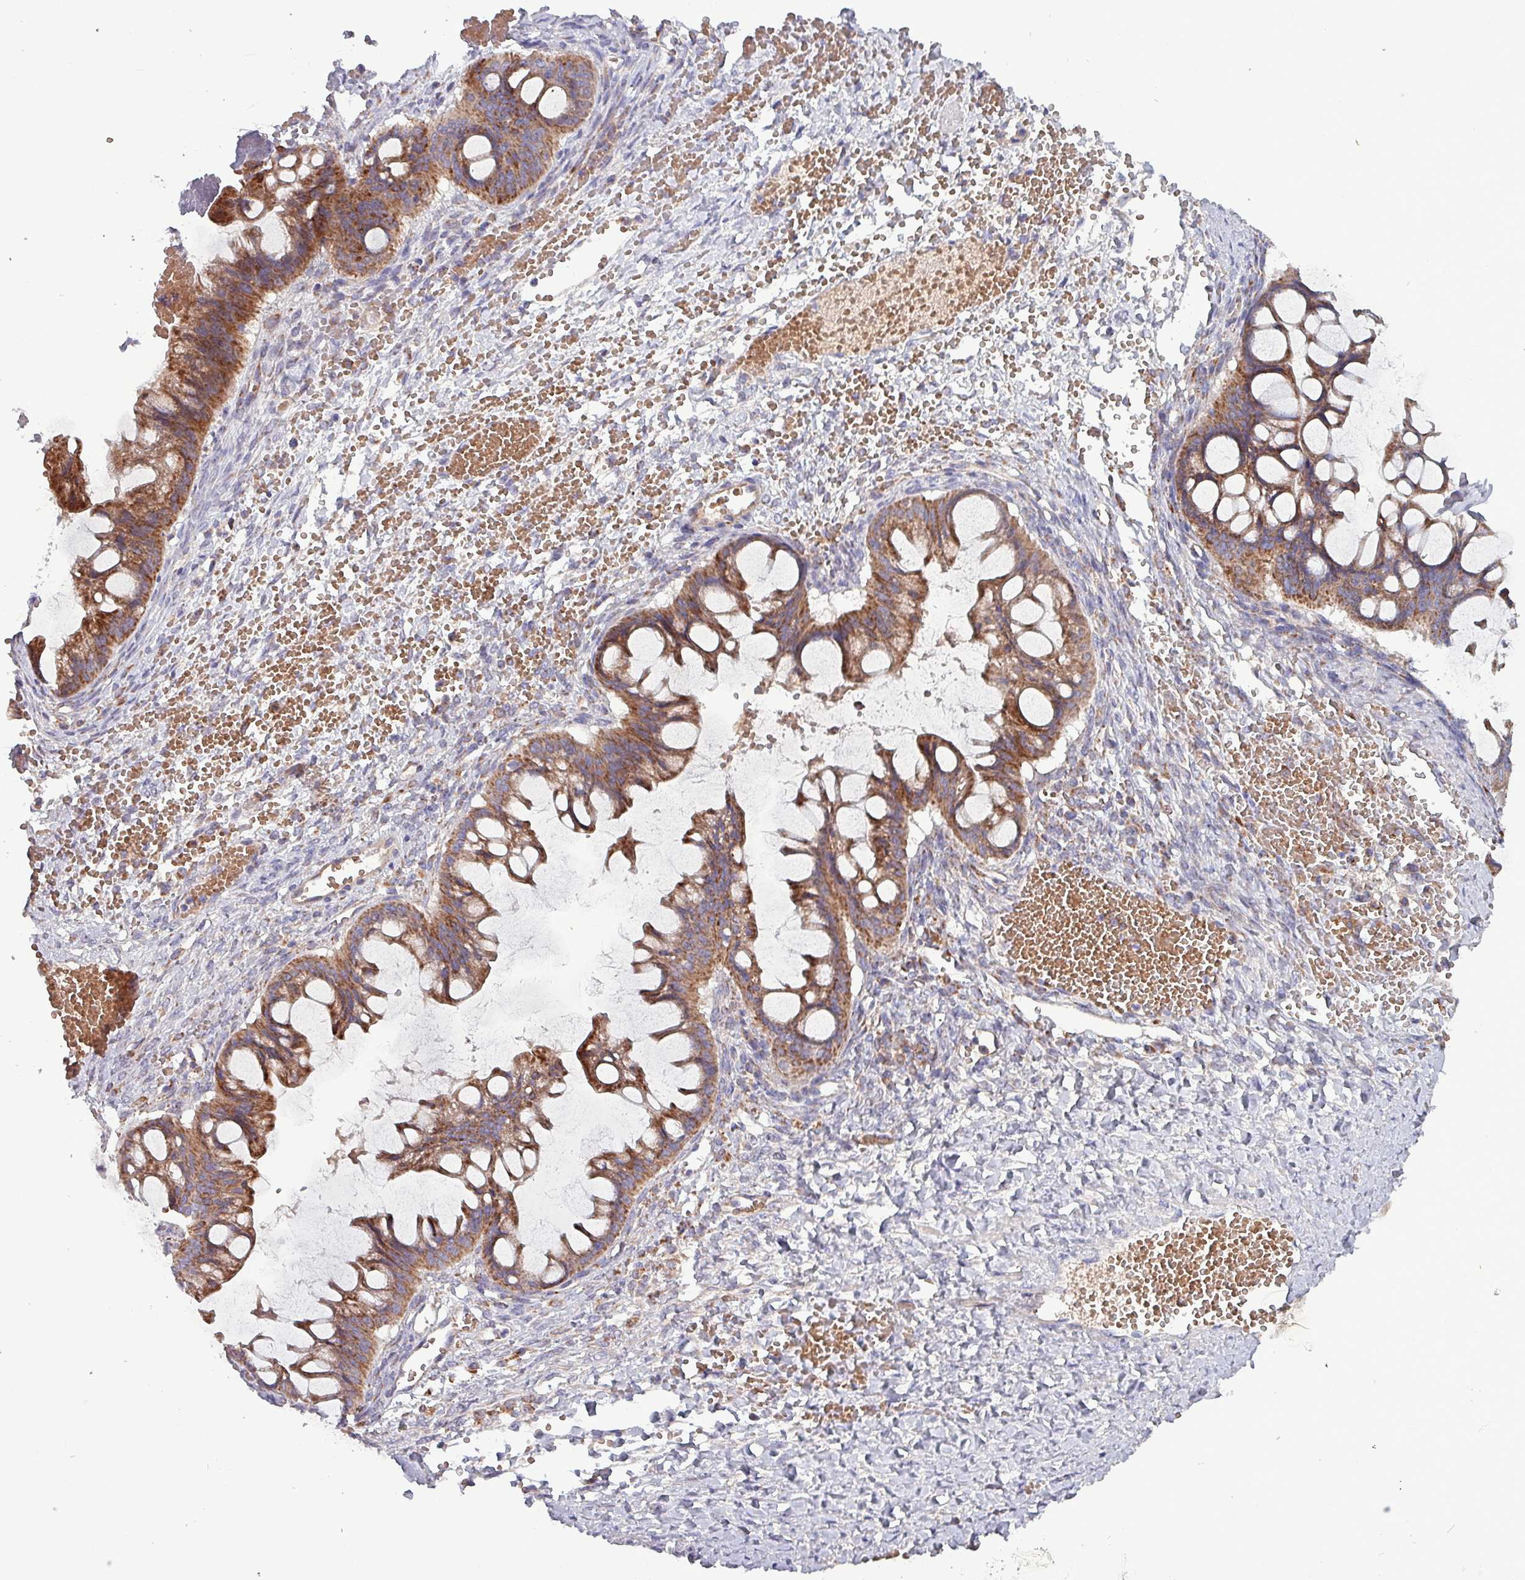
{"staining": {"intensity": "strong", "quantity": ">75%", "location": "cytoplasmic/membranous"}, "tissue": "ovarian cancer", "cell_type": "Tumor cells", "image_type": "cancer", "snomed": [{"axis": "morphology", "description": "Cystadenocarcinoma, mucinous, NOS"}, {"axis": "topography", "description": "Ovary"}], "caption": "Immunohistochemical staining of human ovarian cancer (mucinous cystadenocarcinoma) exhibits strong cytoplasmic/membranous protein positivity in about >75% of tumor cells.", "gene": "ZNF322", "patient": {"sex": "female", "age": 73}}